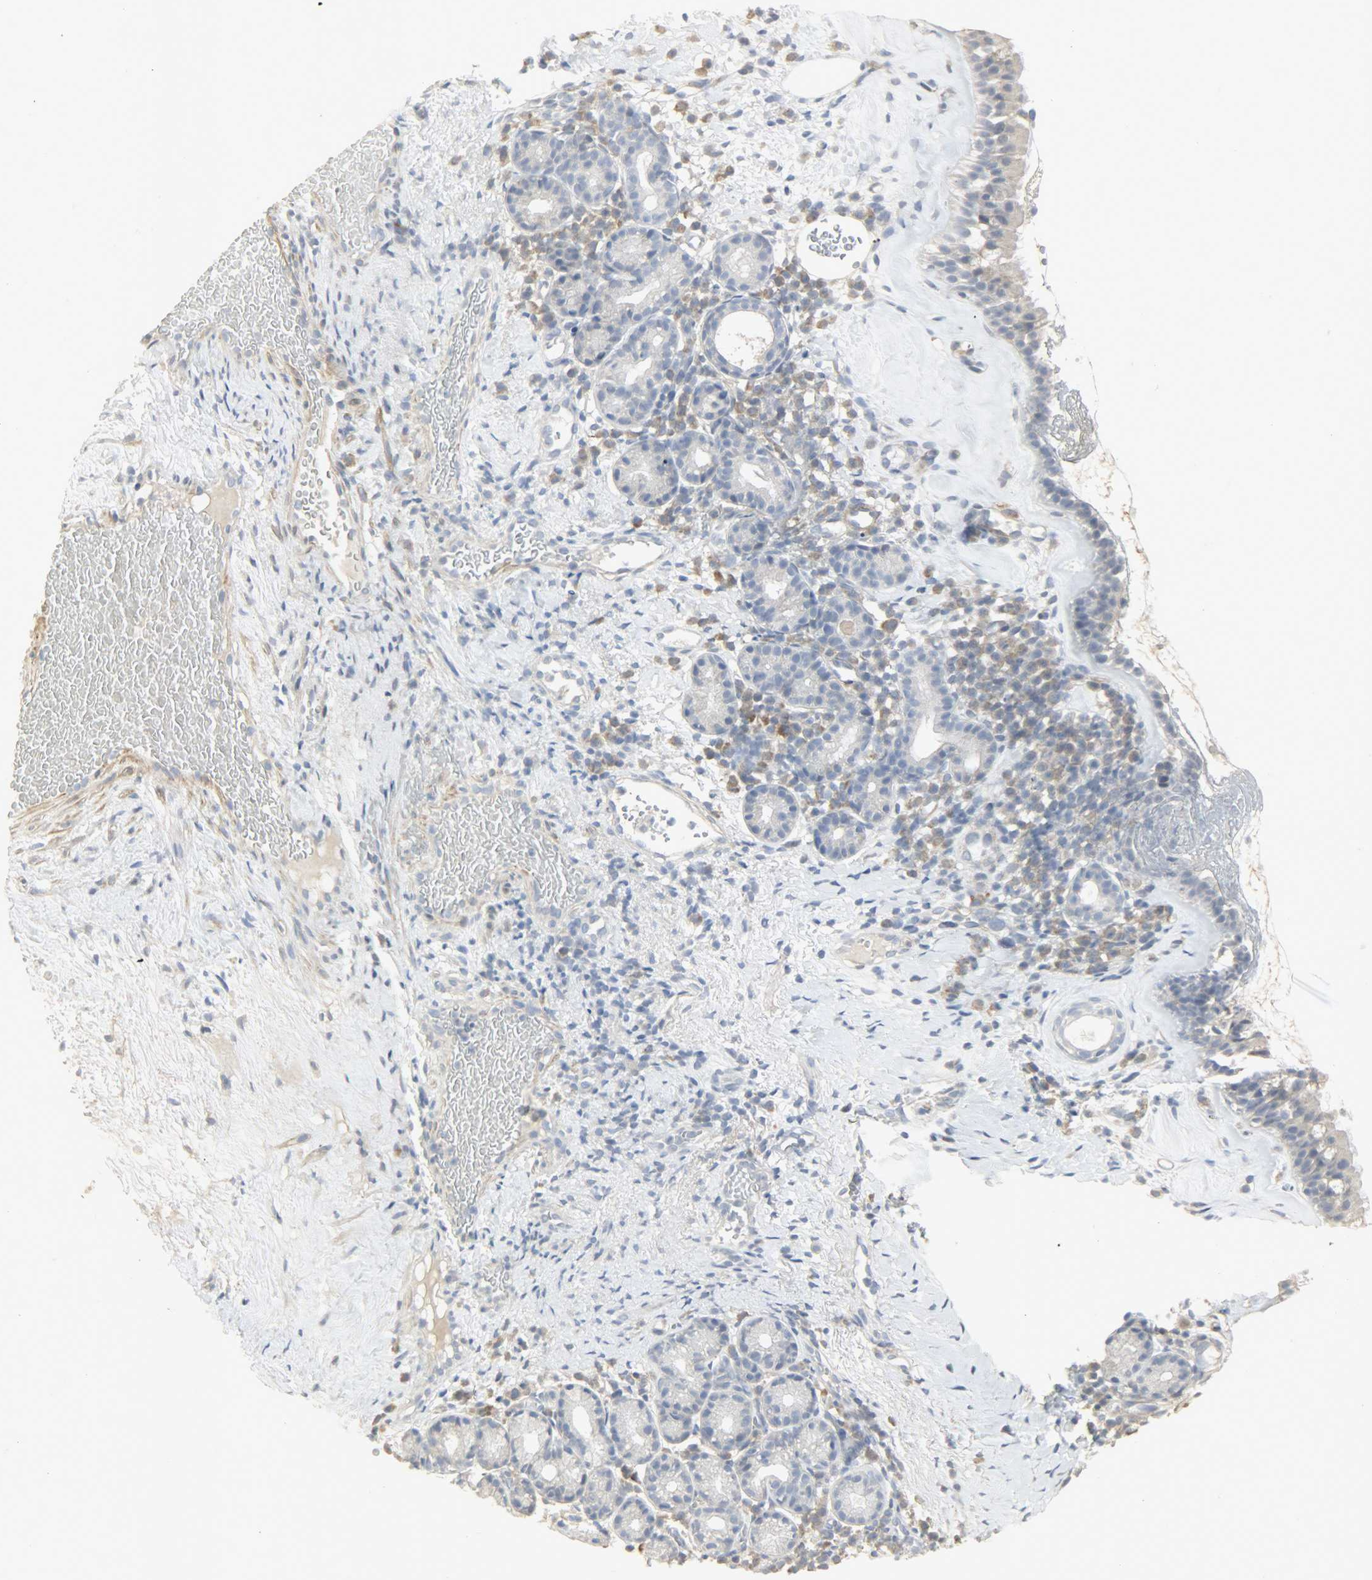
{"staining": {"intensity": "negative", "quantity": "none", "location": "none"}, "tissue": "nasopharynx", "cell_type": "Respiratory epithelial cells", "image_type": "normal", "snomed": [{"axis": "morphology", "description": "Normal tissue, NOS"}, {"axis": "morphology", "description": "Inflammation, NOS"}, {"axis": "topography", "description": "Nasopharynx"}], "caption": "An IHC histopathology image of normal nasopharynx is shown. There is no staining in respiratory epithelial cells of nasopharynx.", "gene": "ENPEP", "patient": {"sex": "female", "age": 55}}